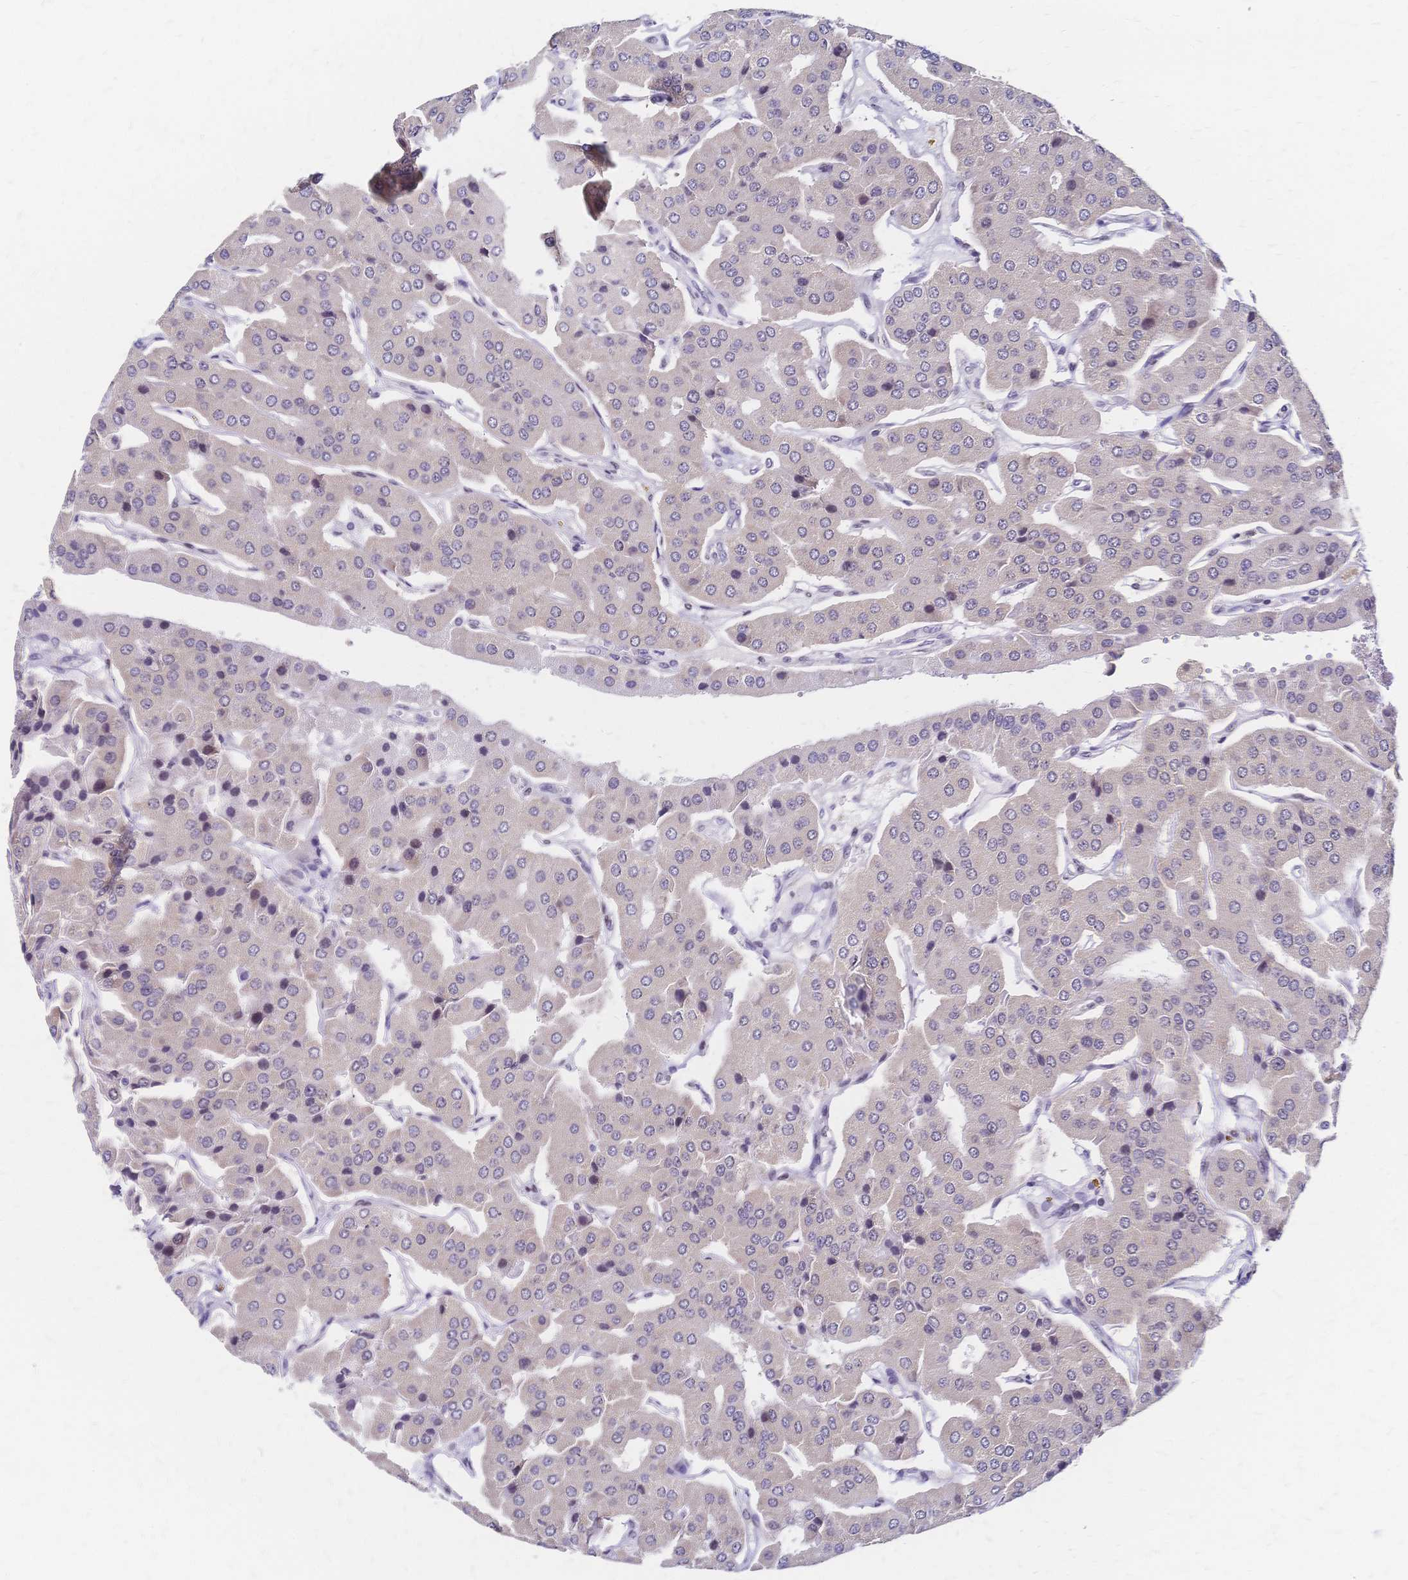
{"staining": {"intensity": "negative", "quantity": "none", "location": "none"}, "tissue": "parathyroid gland", "cell_type": "Glandular cells", "image_type": "normal", "snomed": [{"axis": "morphology", "description": "Normal tissue, NOS"}, {"axis": "morphology", "description": "Adenoma, NOS"}, {"axis": "topography", "description": "Parathyroid gland"}], "caption": "Unremarkable parathyroid gland was stained to show a protein in brown. There is no significant staining in glandular cells. (Stains: DAB IHC with hematoxylin counter stain, Microscopy: brightfield microscopy at high magnification).", "gene": "CBX7", "patient": {"sex": "female", "age": 86}}